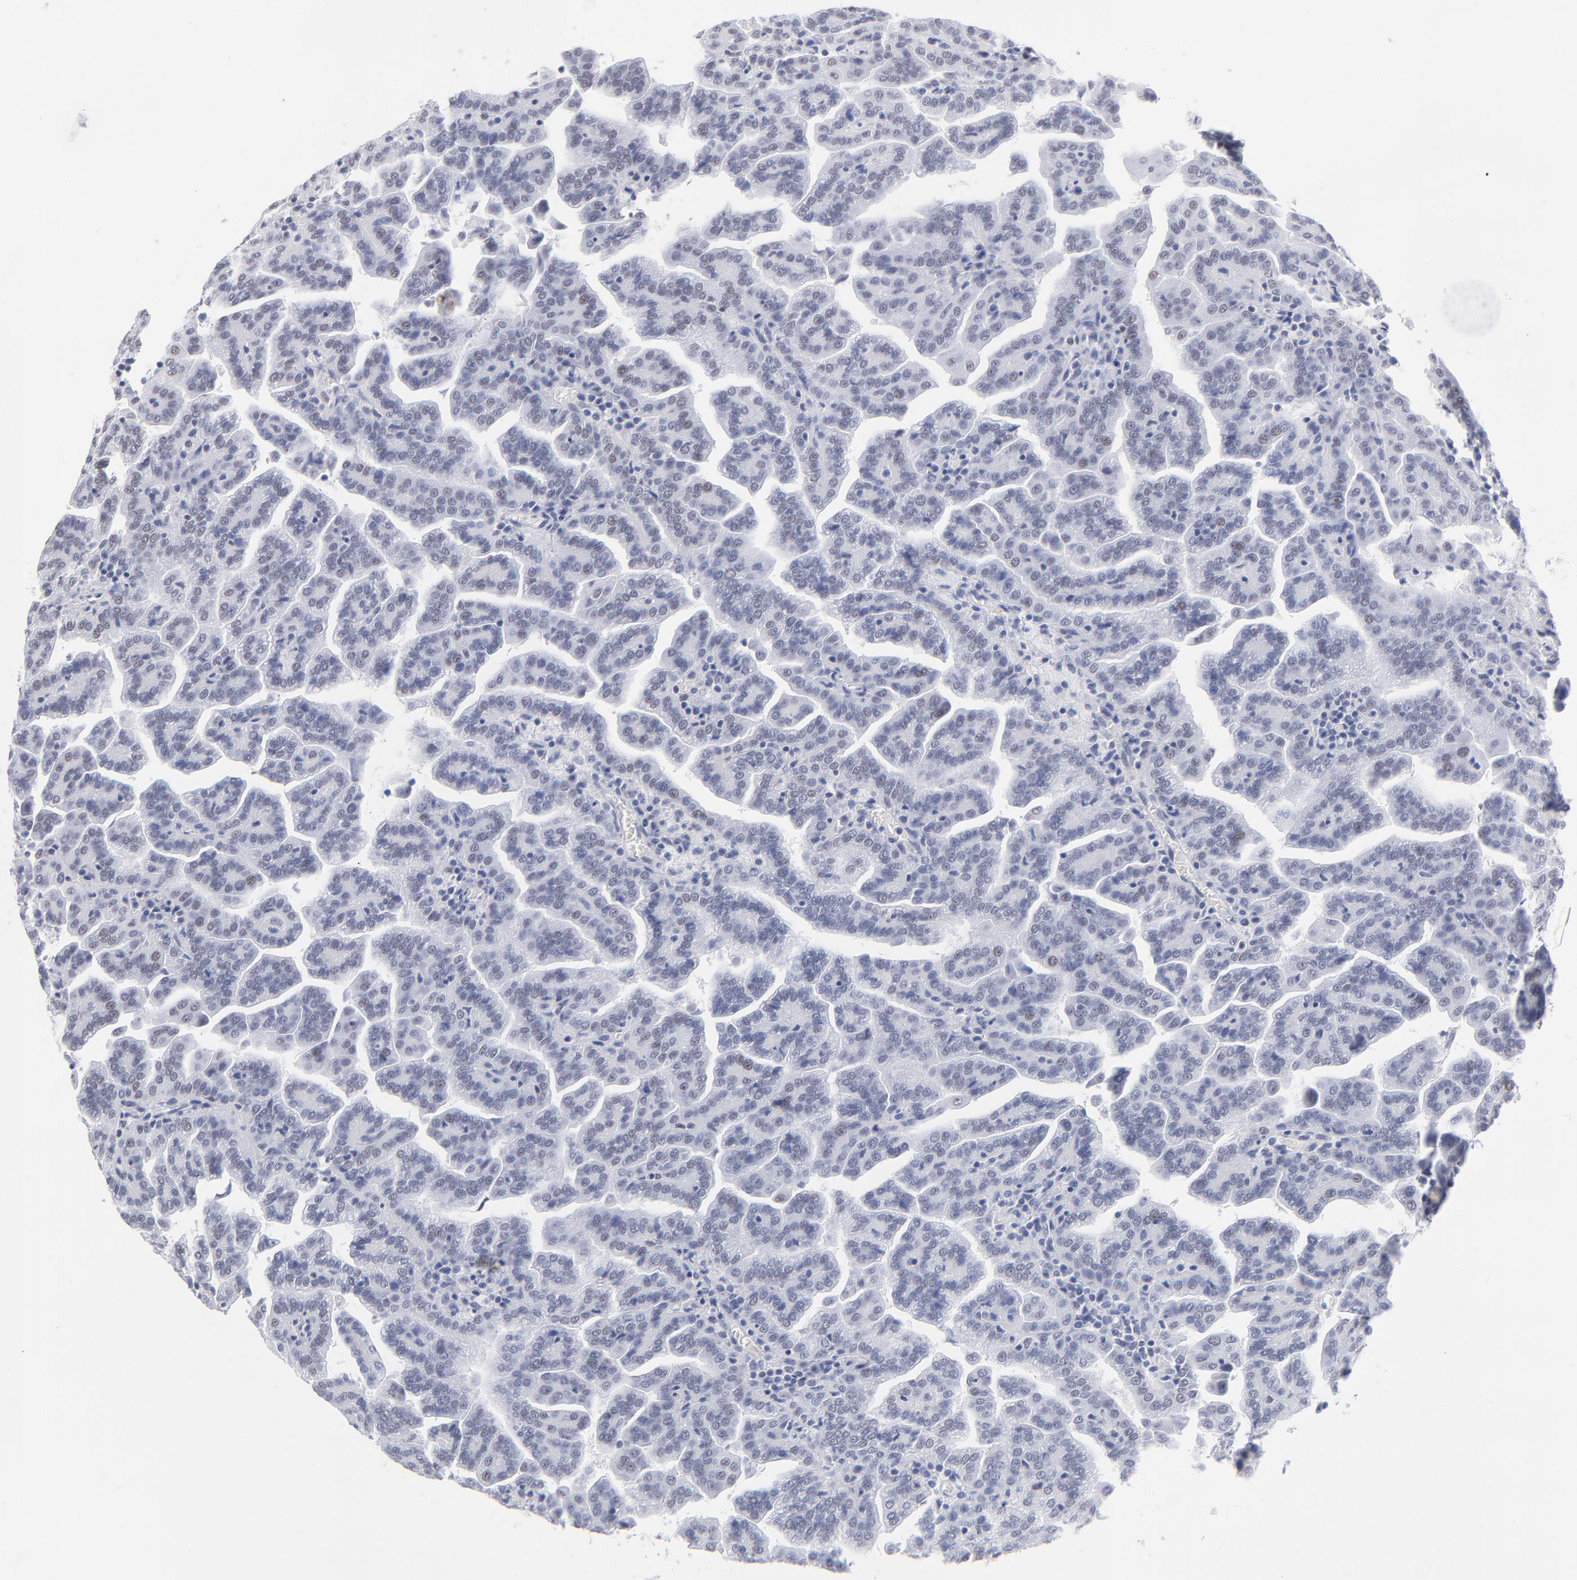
{"staining": {"intensity": "weak", "quantity": "<25%", "location": "nuclear"}, "tissue": "renal cancer", "cell_type": "Tumor cells", "image_type": "cancer", "snomed": [{"axis": "morphology", "description": "Adenocarcinoma, NOS"}, {"axis": "topography", "description": "Kidney"}], "caption": "Immunohistochemistry (IHC) of human renal adenocarcinoma shows no staining in tumor cells.", "gene": "SNRPB", "patient": {"sex": "male", "age": 61}}